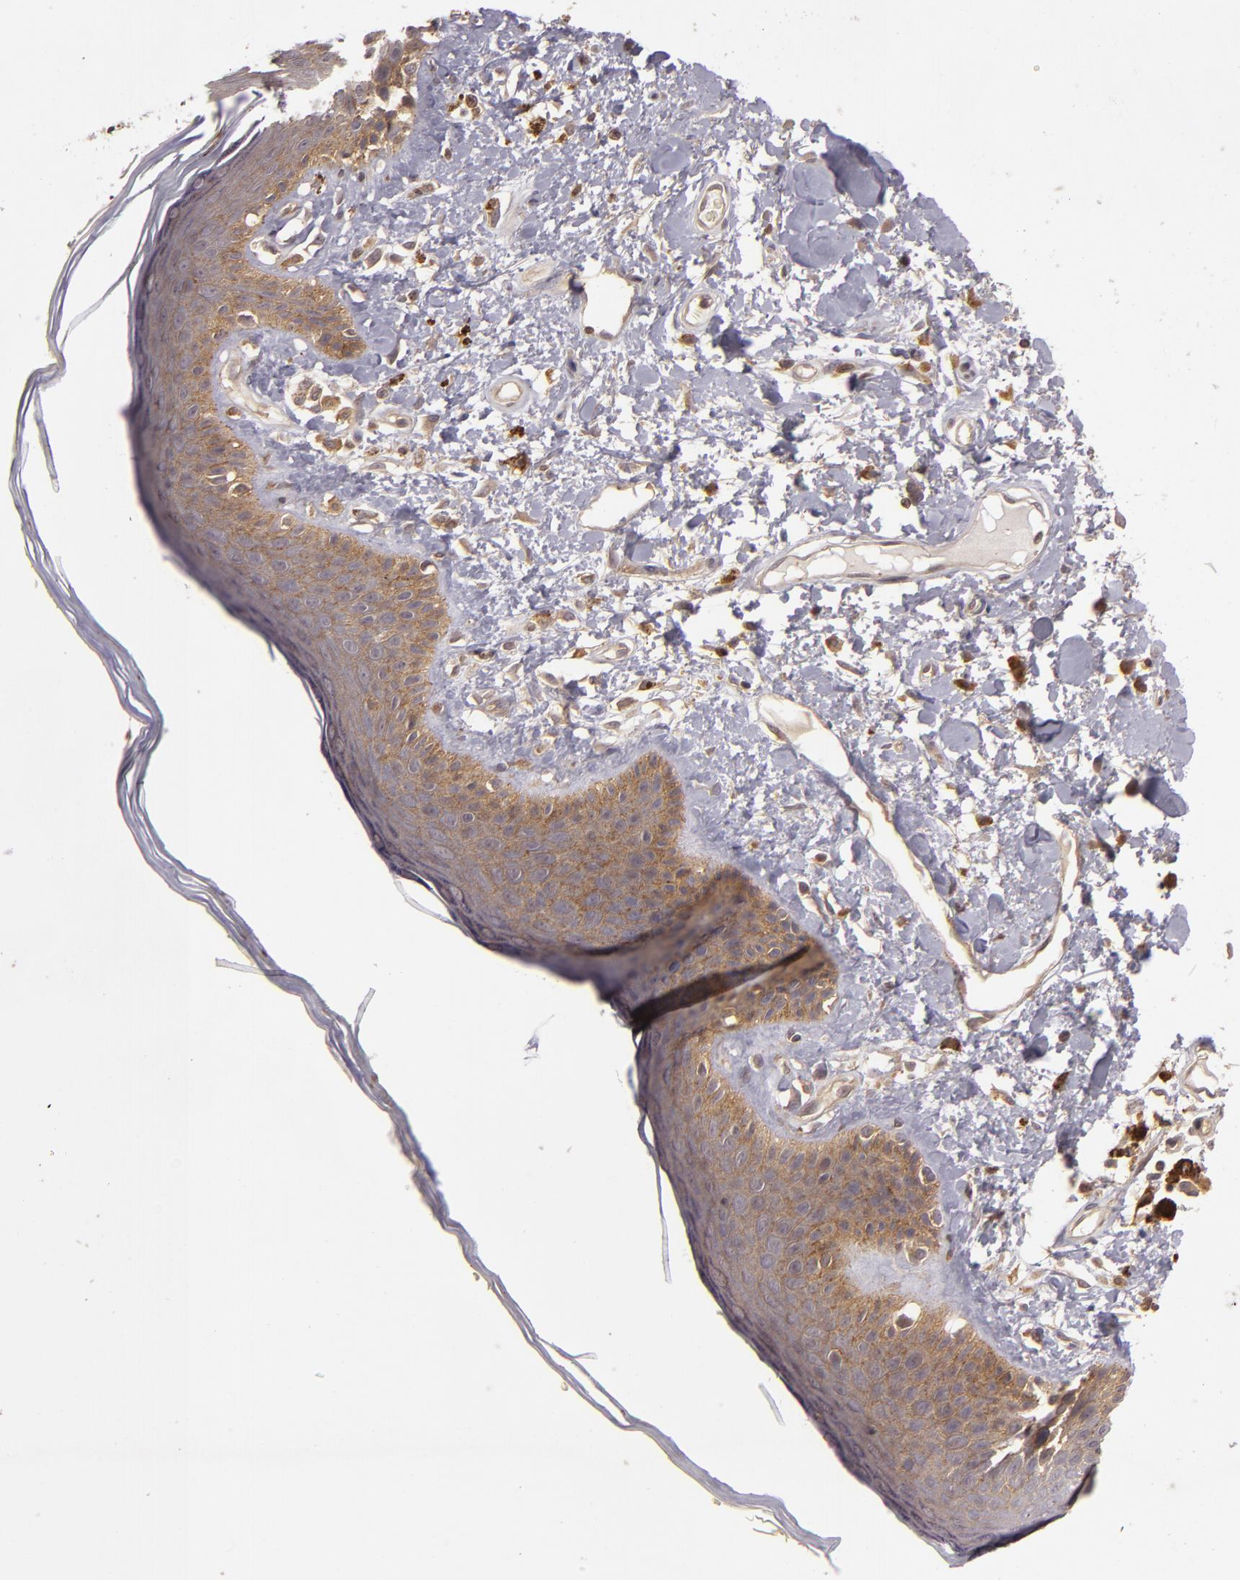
{"staining": {"intensity": "moderate", "quantity": ">75%", "location": "cytoplasmic/membranous"}, "tissue": "skin", "cell_type": "Epidermal cells", "image_type": "normal", "snomed": [{"axis": "morphology", "description": "Normal tissue, NOS"}, {"axis": "topography", "description": "Anal"}], "caption": "Epidermal cells exhibit medium levels of moderate cytoplasmic/membranous staining in about >75% of cells in unremarkable human skin.", "gene": "HRAS", "patient": {"sex": "female", "age": 78}}